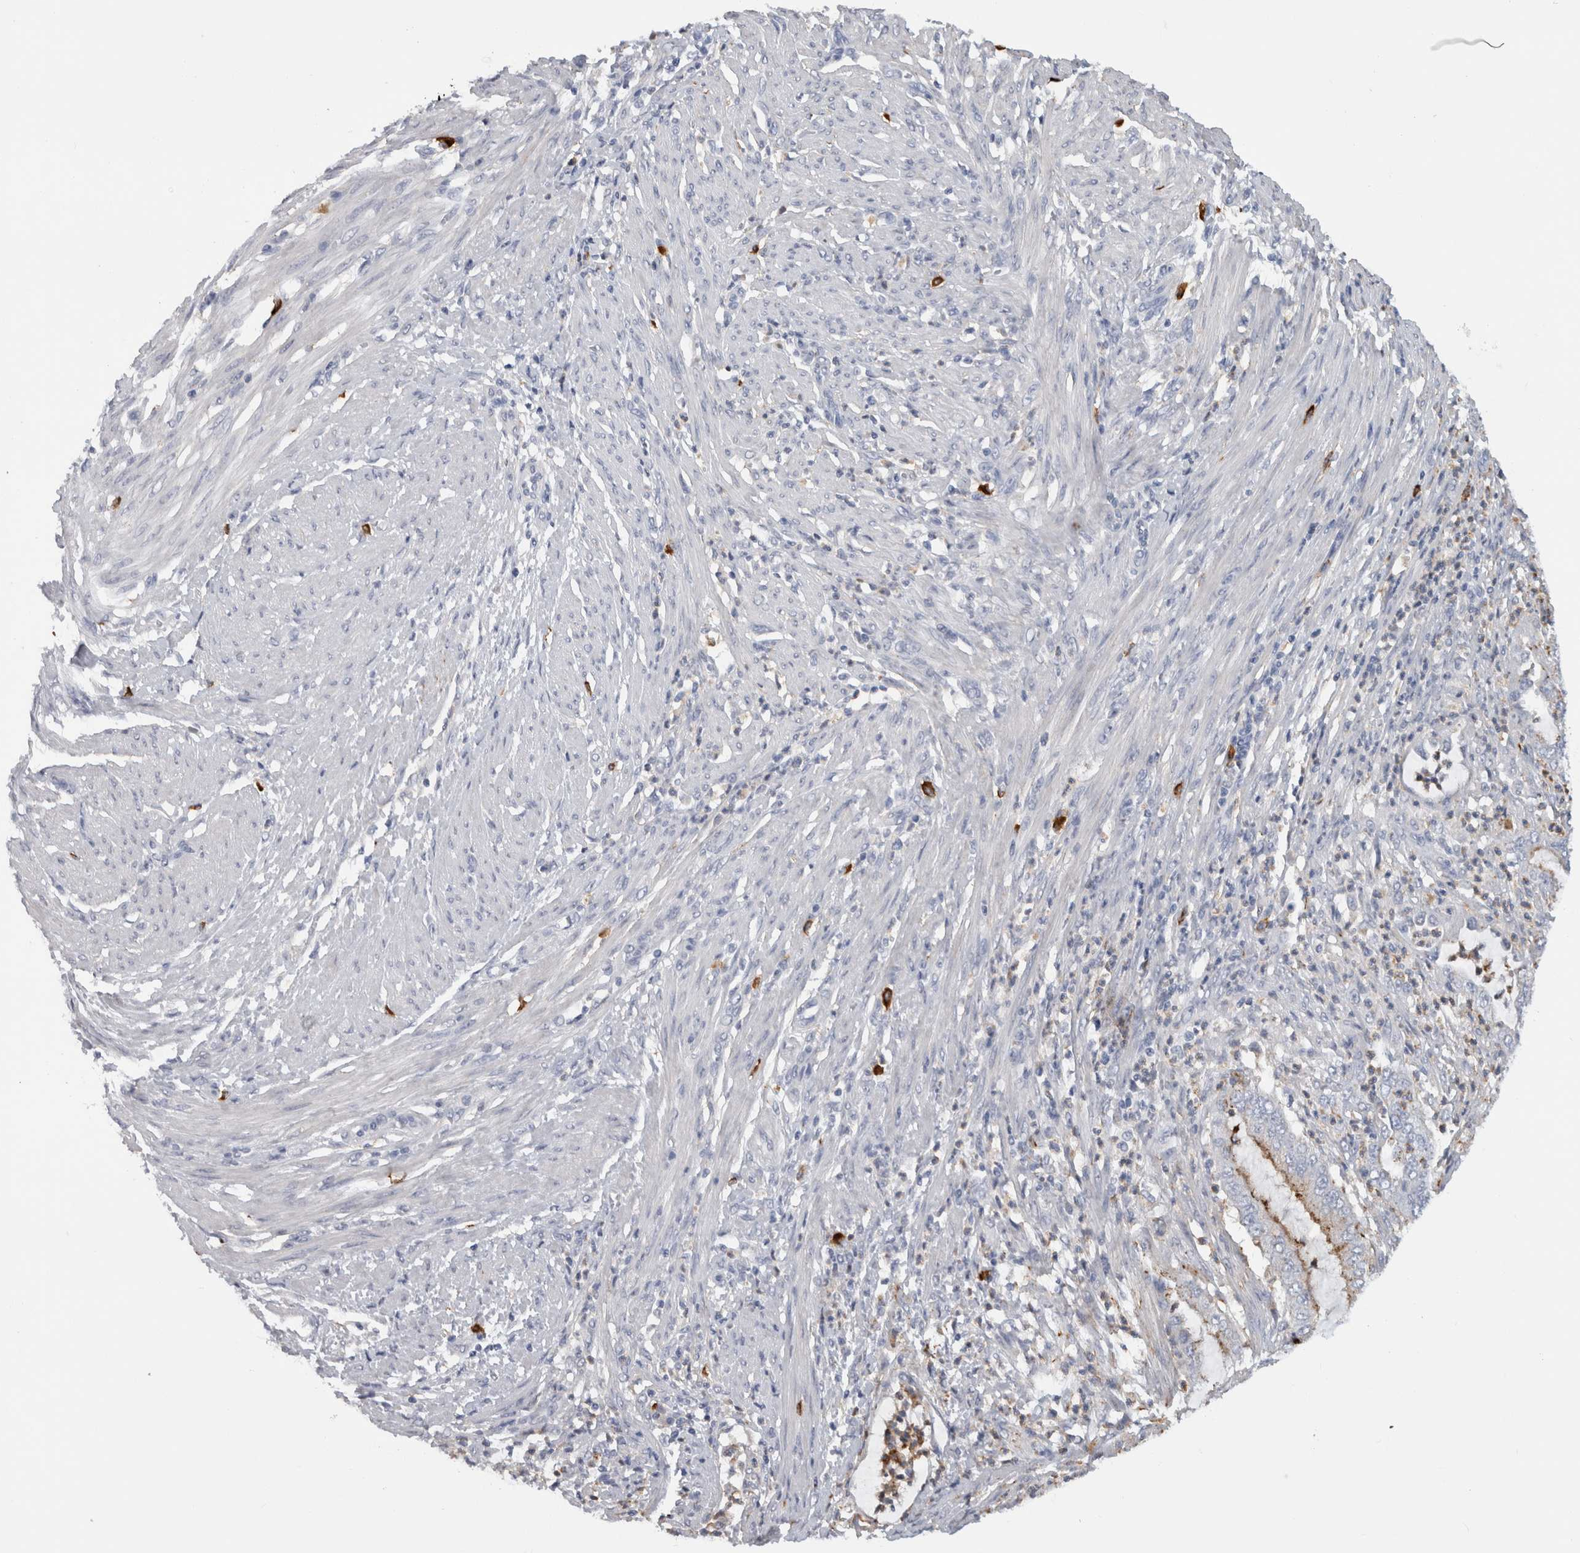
{"staining": {"intensity": "moderate", "quantity": "25%-75%", "location": "cytoplasmic/membranous"}, "tissue": "endometrial cancer", "cell_type": "Tumor cells", "image_type": "cancer", "snomed": [{"axis": "morphology", "description": "Adenocarcinoma, NOS"}, {"axis": "topography", "description": "Endometrium"}], "caption": "High-power microscopy captured an IHC micrograph of endometrial cancer (adenocarcinoma), revealing moderate cytoplasmic/membranous staining in about 25%-75% of tumor cells.", "gene": "CD63", "patient": {"sex": "female", "age": 51}}